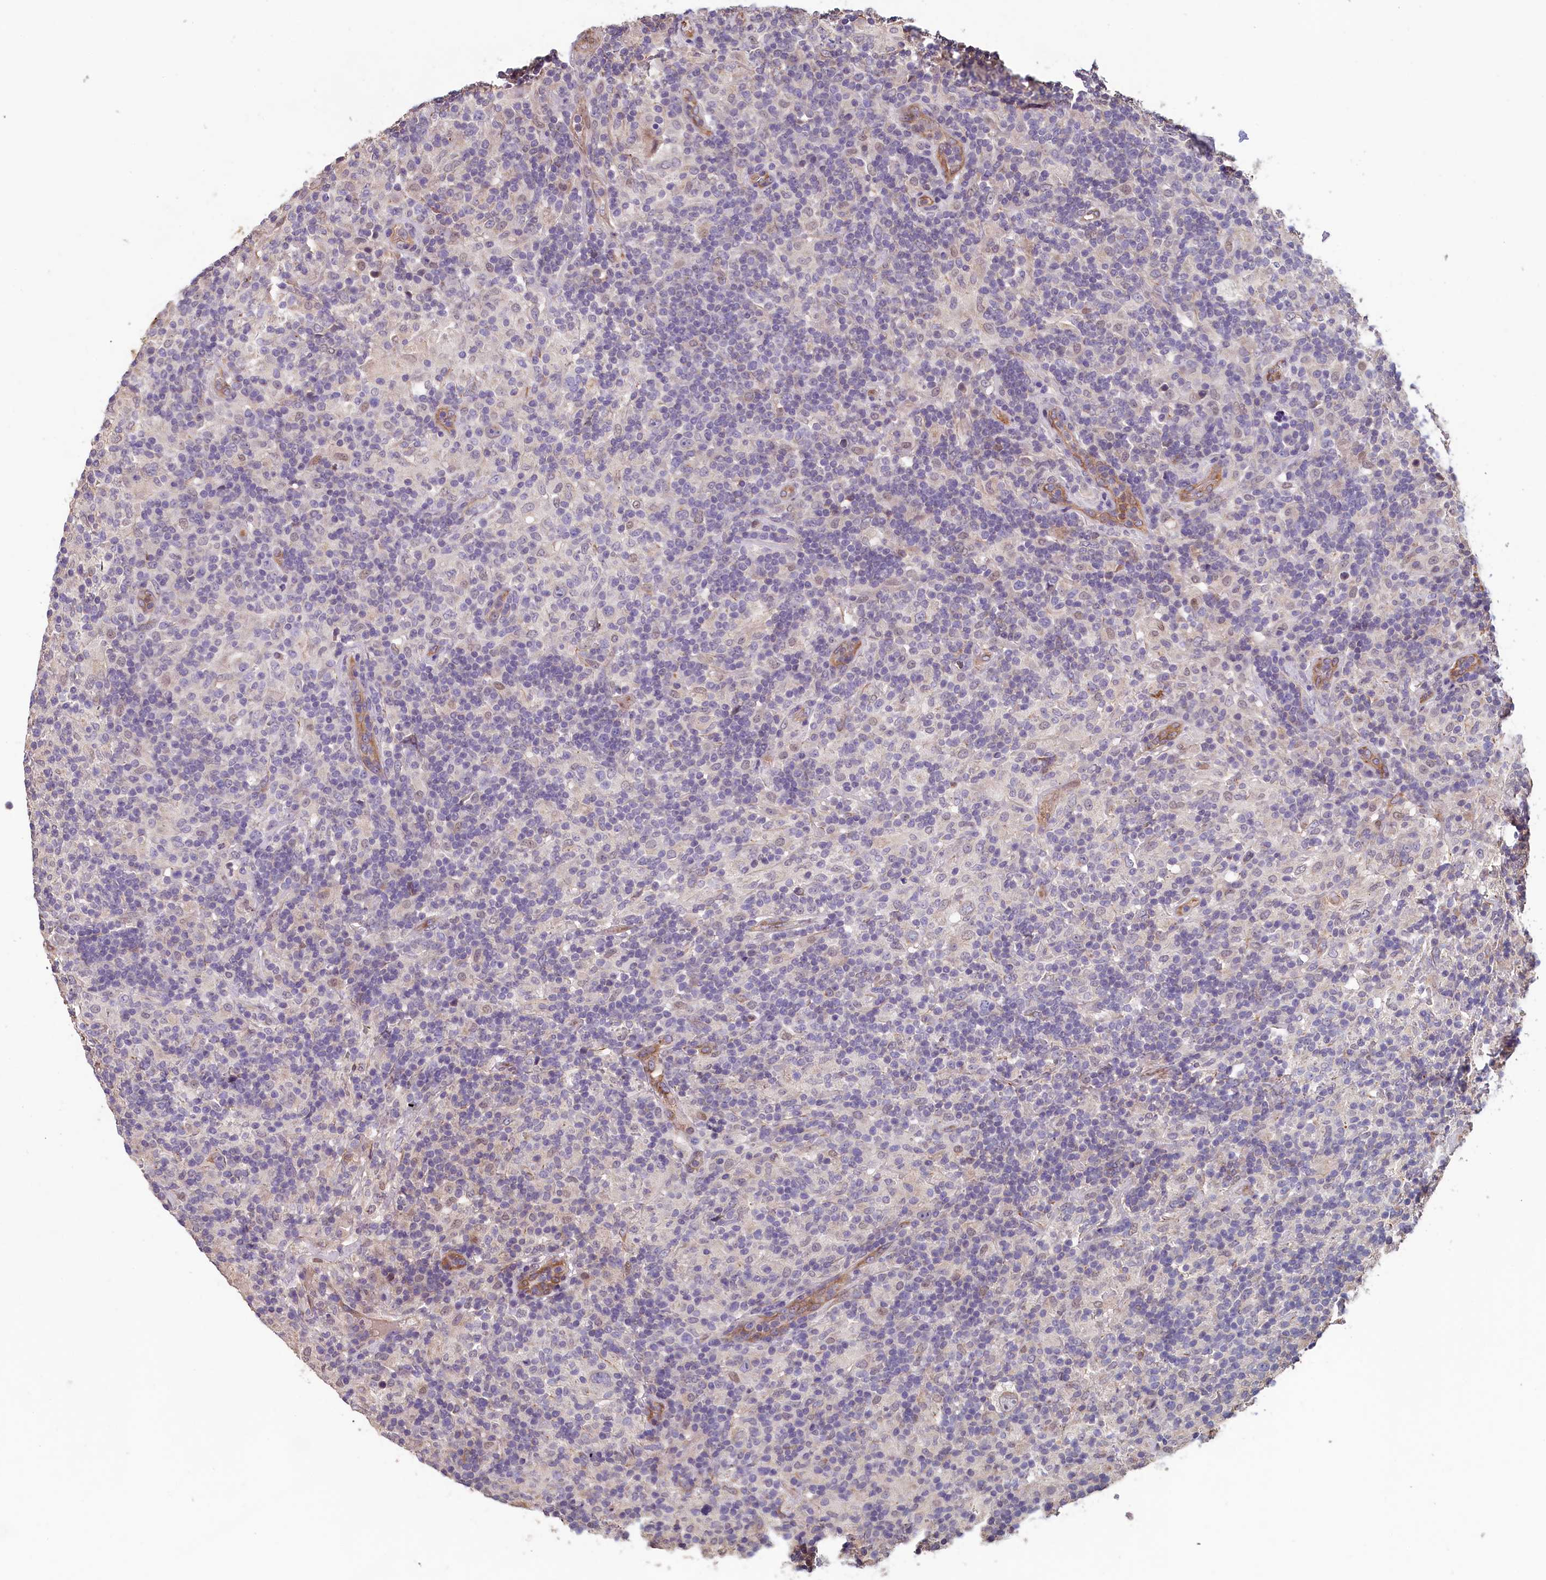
{"staining": {"intensity": "weak", "quantity": "<25%", "location": "cytoplasmic/membranous"}, "tissue": "lymphoma", "cell_type": "Tumor cells", "image_type": "cancer", "snomed": [{"axis": "morphology", "description": "Hodgkin's disease, NOS"}, {"axis": "topography", "description": "Lymph node"}], "caption": "A photomicrograph of human Hodgkin's disease is negative for staining in tumor cells.", "gene": "ACSBG1", "patient": {"sex": "male", "age": 70}}